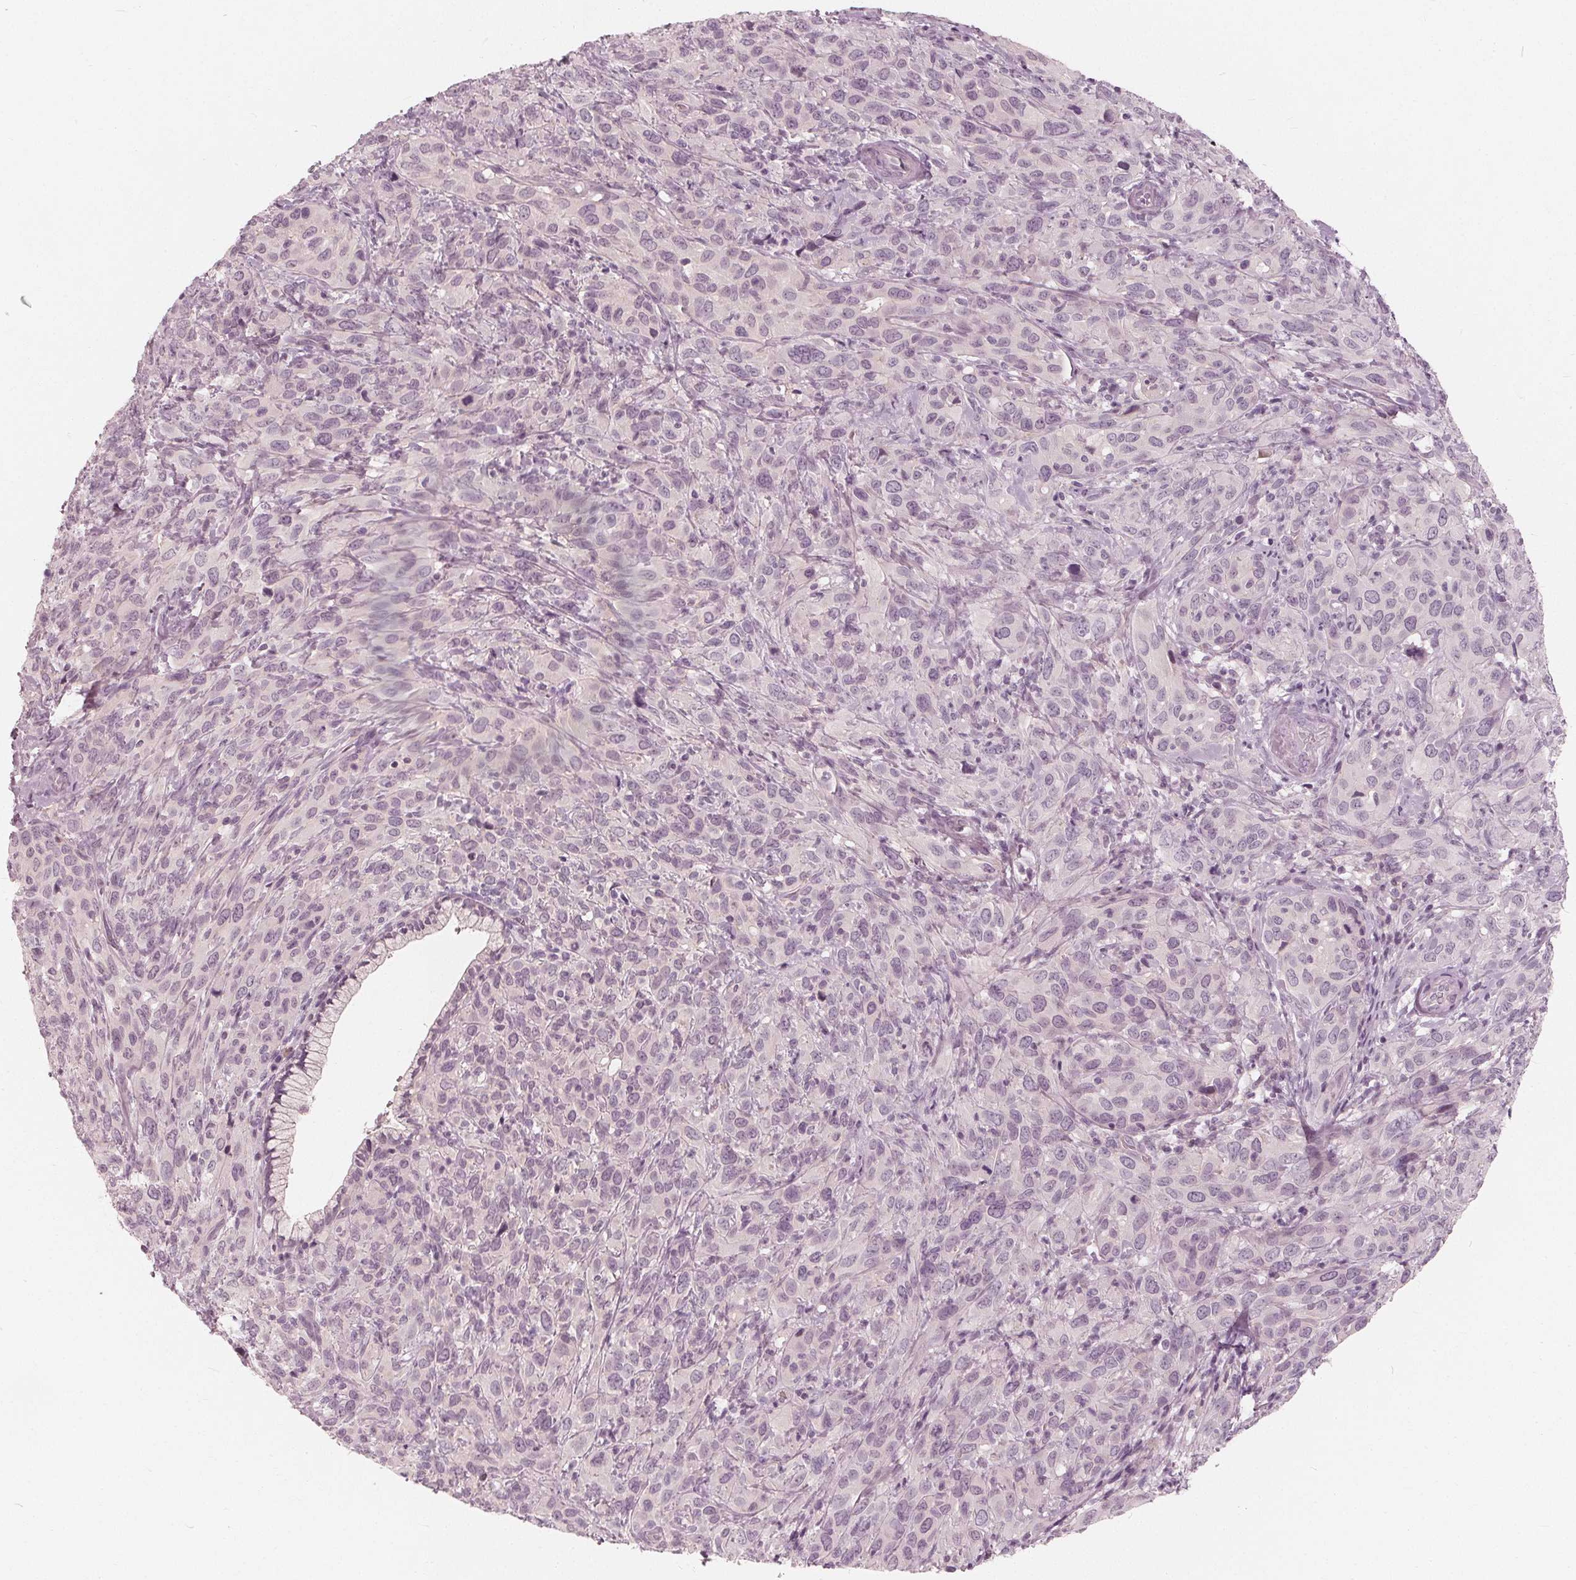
{"staining": {"intensity": "negative", "quantity": "none", "location": "none"}, "tissue": "cervical cancer", "cell_type": "Tumor cells", "image_type": "cancer", "snomed": [{"axis": "morphology", "description": "Squamous cell carcinoma, NOS"}, {"axis": "topography", "description": "Cervix"}], "caption": "Micrograph shows no significant protein staining in tumor cells of squamous cell carcinoma (cervical). Brightfield microscopy of immunohistochemistry stained with DAB (brown) and hematoxylin (blue), captured at high magnification.", "gene": "SAT2", "patient": {"sex": "female", "age": 51}}